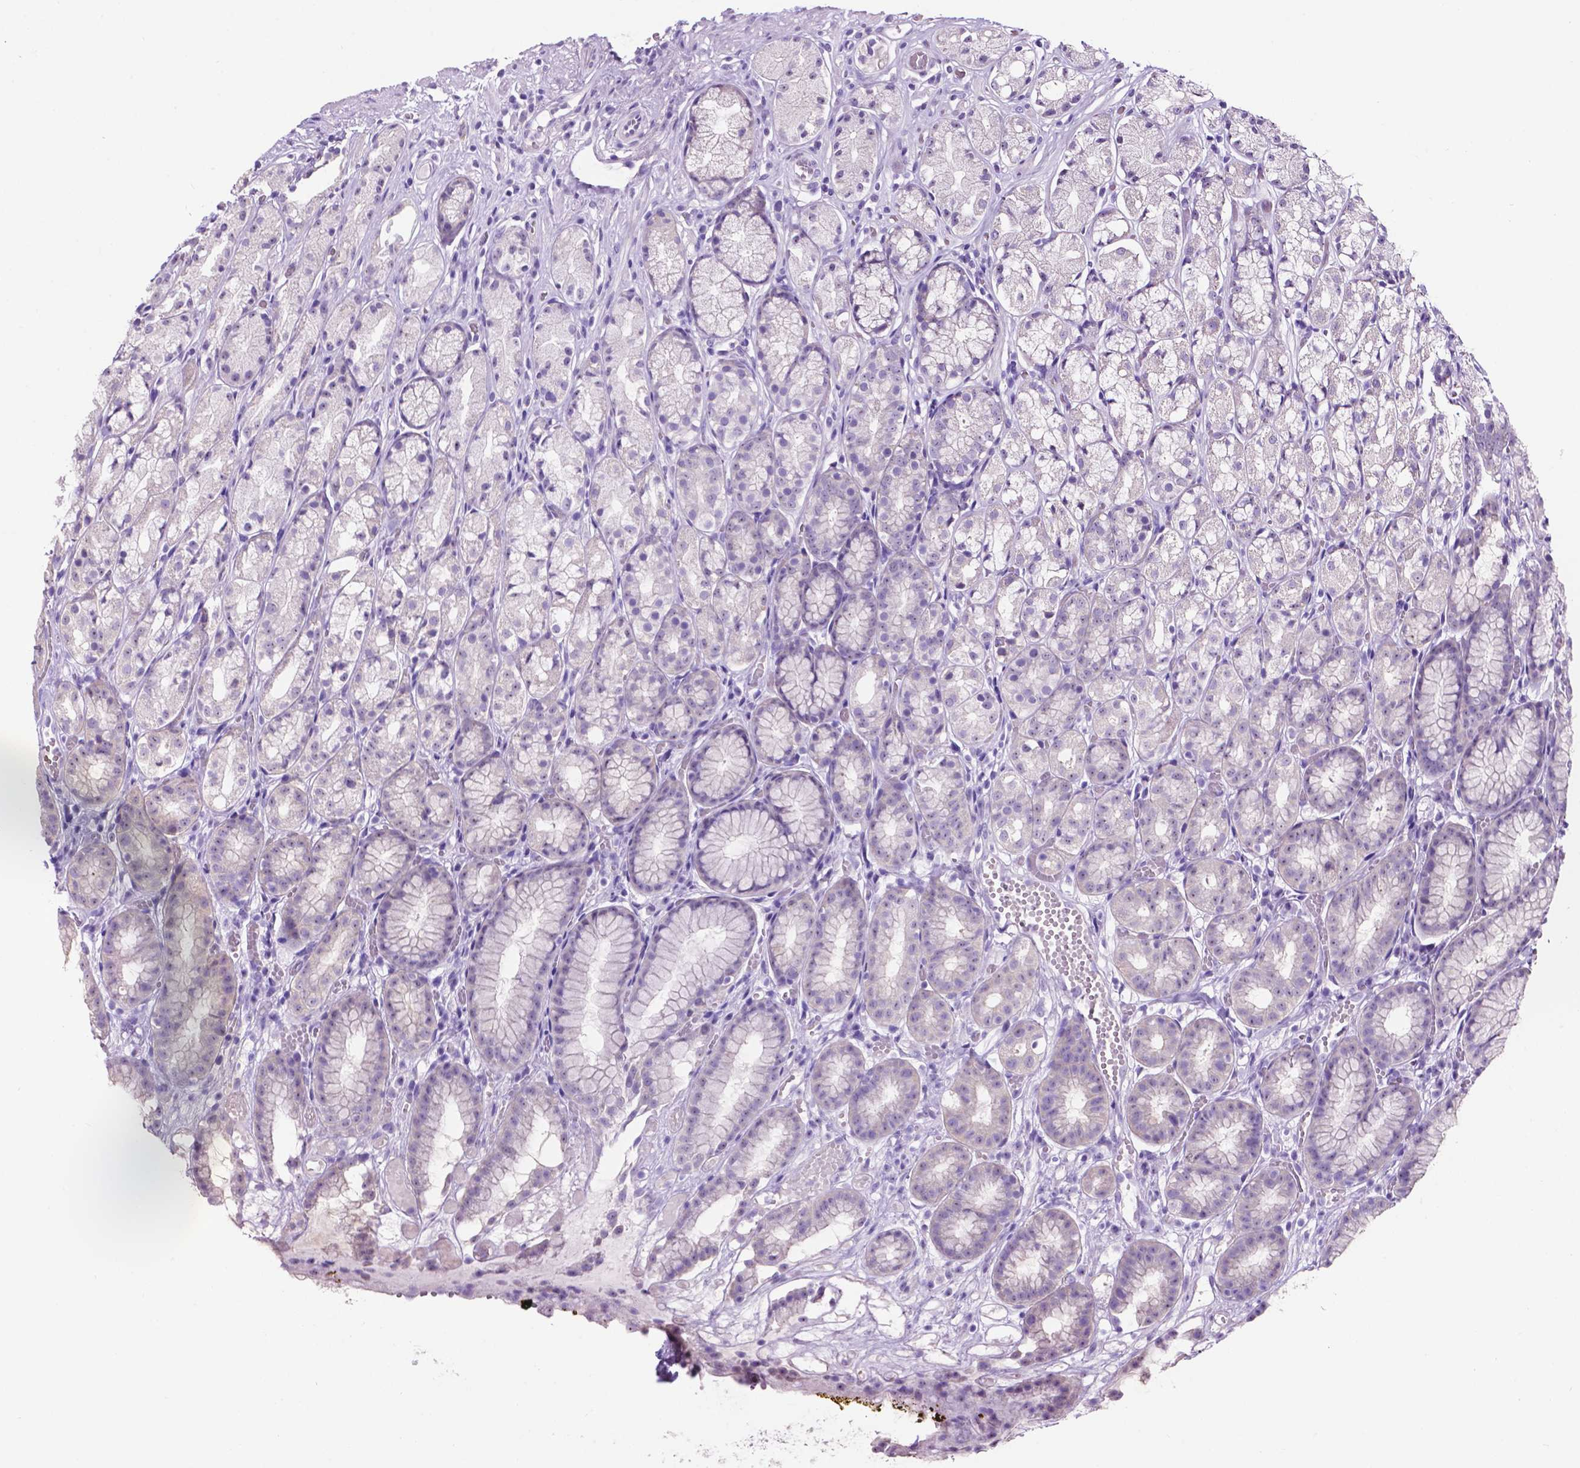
{"staining": {"intensity": "negative", "quantity": "none", "location": "none"}, "tissue": "stomach", "cell_type": "Glandular cells", "image_type": "normal", "snomed": [{"axis": "morphology", "description": "Normal tissue, NOS"}, {"axis": "topography", "description": "Stomach"}], "caption": "An immunohistochemistry histopathology image of normal stomach is shown. There is no staining in glandular cells of stomach.", "gene": "SPDYA", "patient": {"sex": "male", "age": 70}}